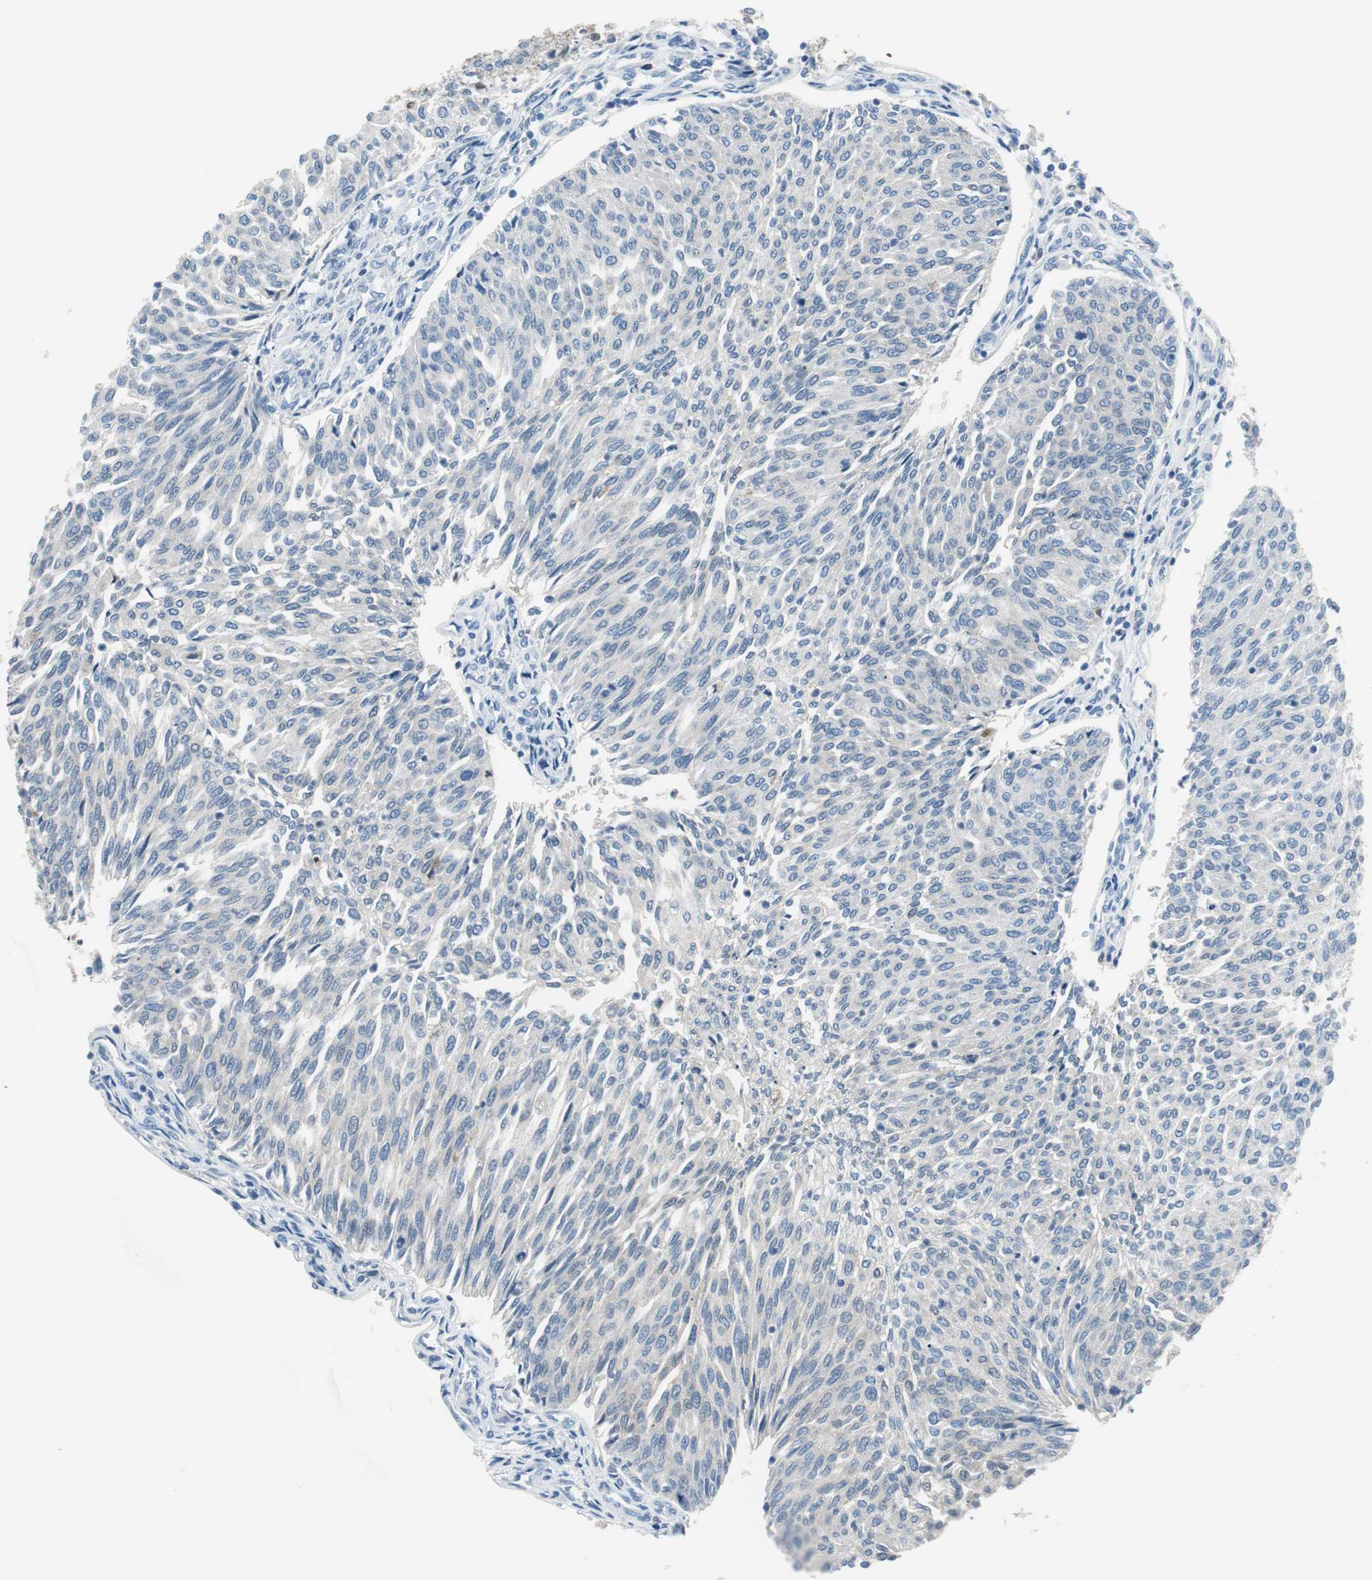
{"staining": {"intensity": "negative", "quantity": "none", "location": "none"}, "tissue": "urothelial cancer", "cell_type": "Tumor cells", "image_type": "cancer", "snomed": [{"axis": "morphology", "description": "Urothelial carcinoma, Low grade"}, {"axis": "topography", "description": "Urinary bladder"}], "caption": "Protein analysis of urothelial cancer shows no significant positivity in tumor cells. Brightfield microscopy of immunohistochemistry stained with DAB (brown) and hematoxylin (blue), captured at high magnification.", "gene": "FBP1", "patient": {"sex": "female", "age": 79}}